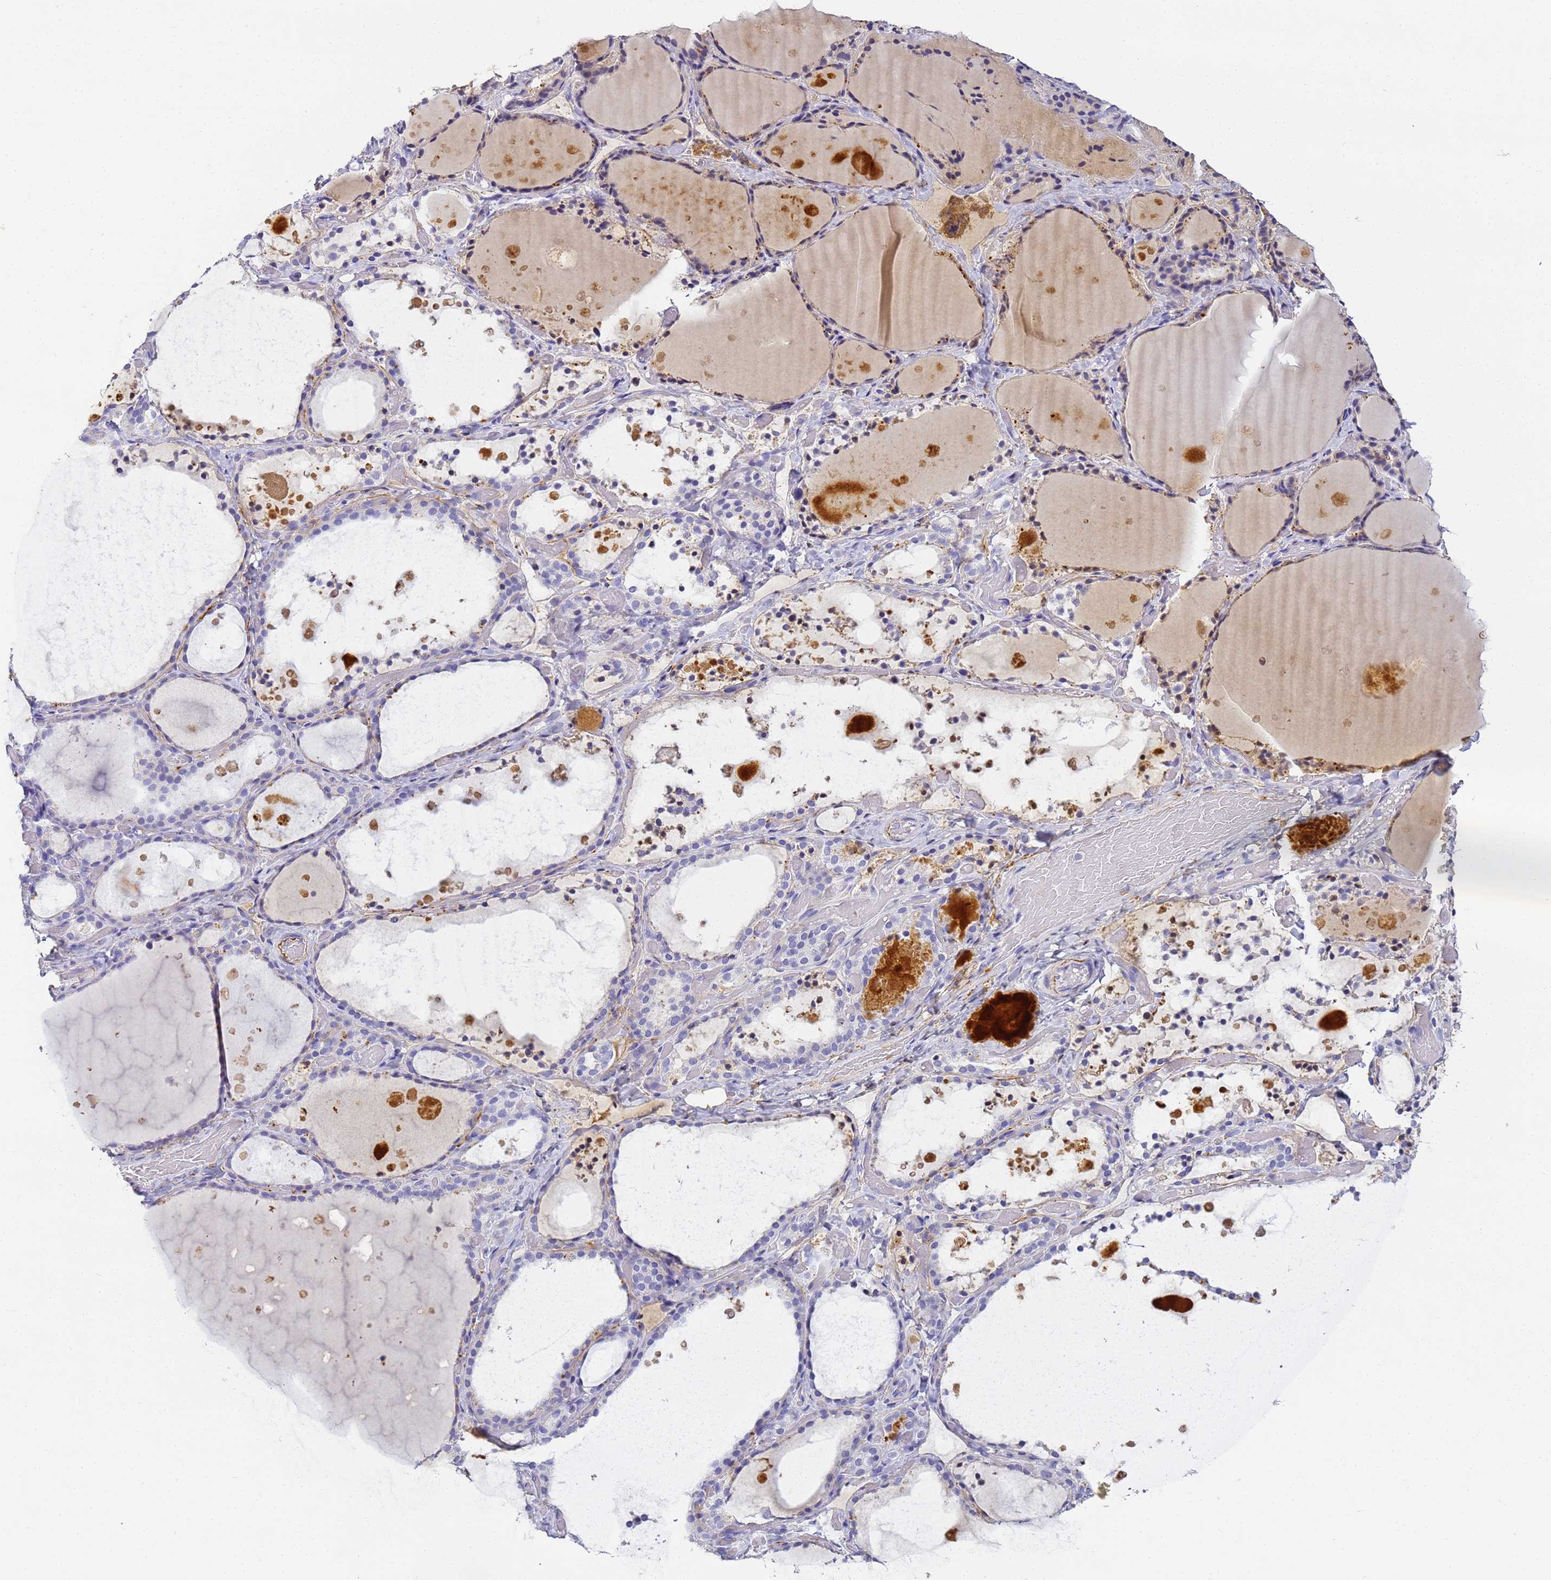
{"staining": {"intensity": "negative", "quantity": "none", "location": "none"}, "tissue": "thyroid gland", "cell_type": "Glandular cells", "image_type": "normal", "snomed": [{"axis": "morphology", "description": "Normal tissue, NOS"}, {"axis": "topography", "description": "Thyroid gland"}], "caption": "Human thyroid gland stained for a protein using immunohistochemistry exhibits no positivity in glandular cells.", "gene": "CFHR1", "patient": {"sex": "female", "age": 44}}